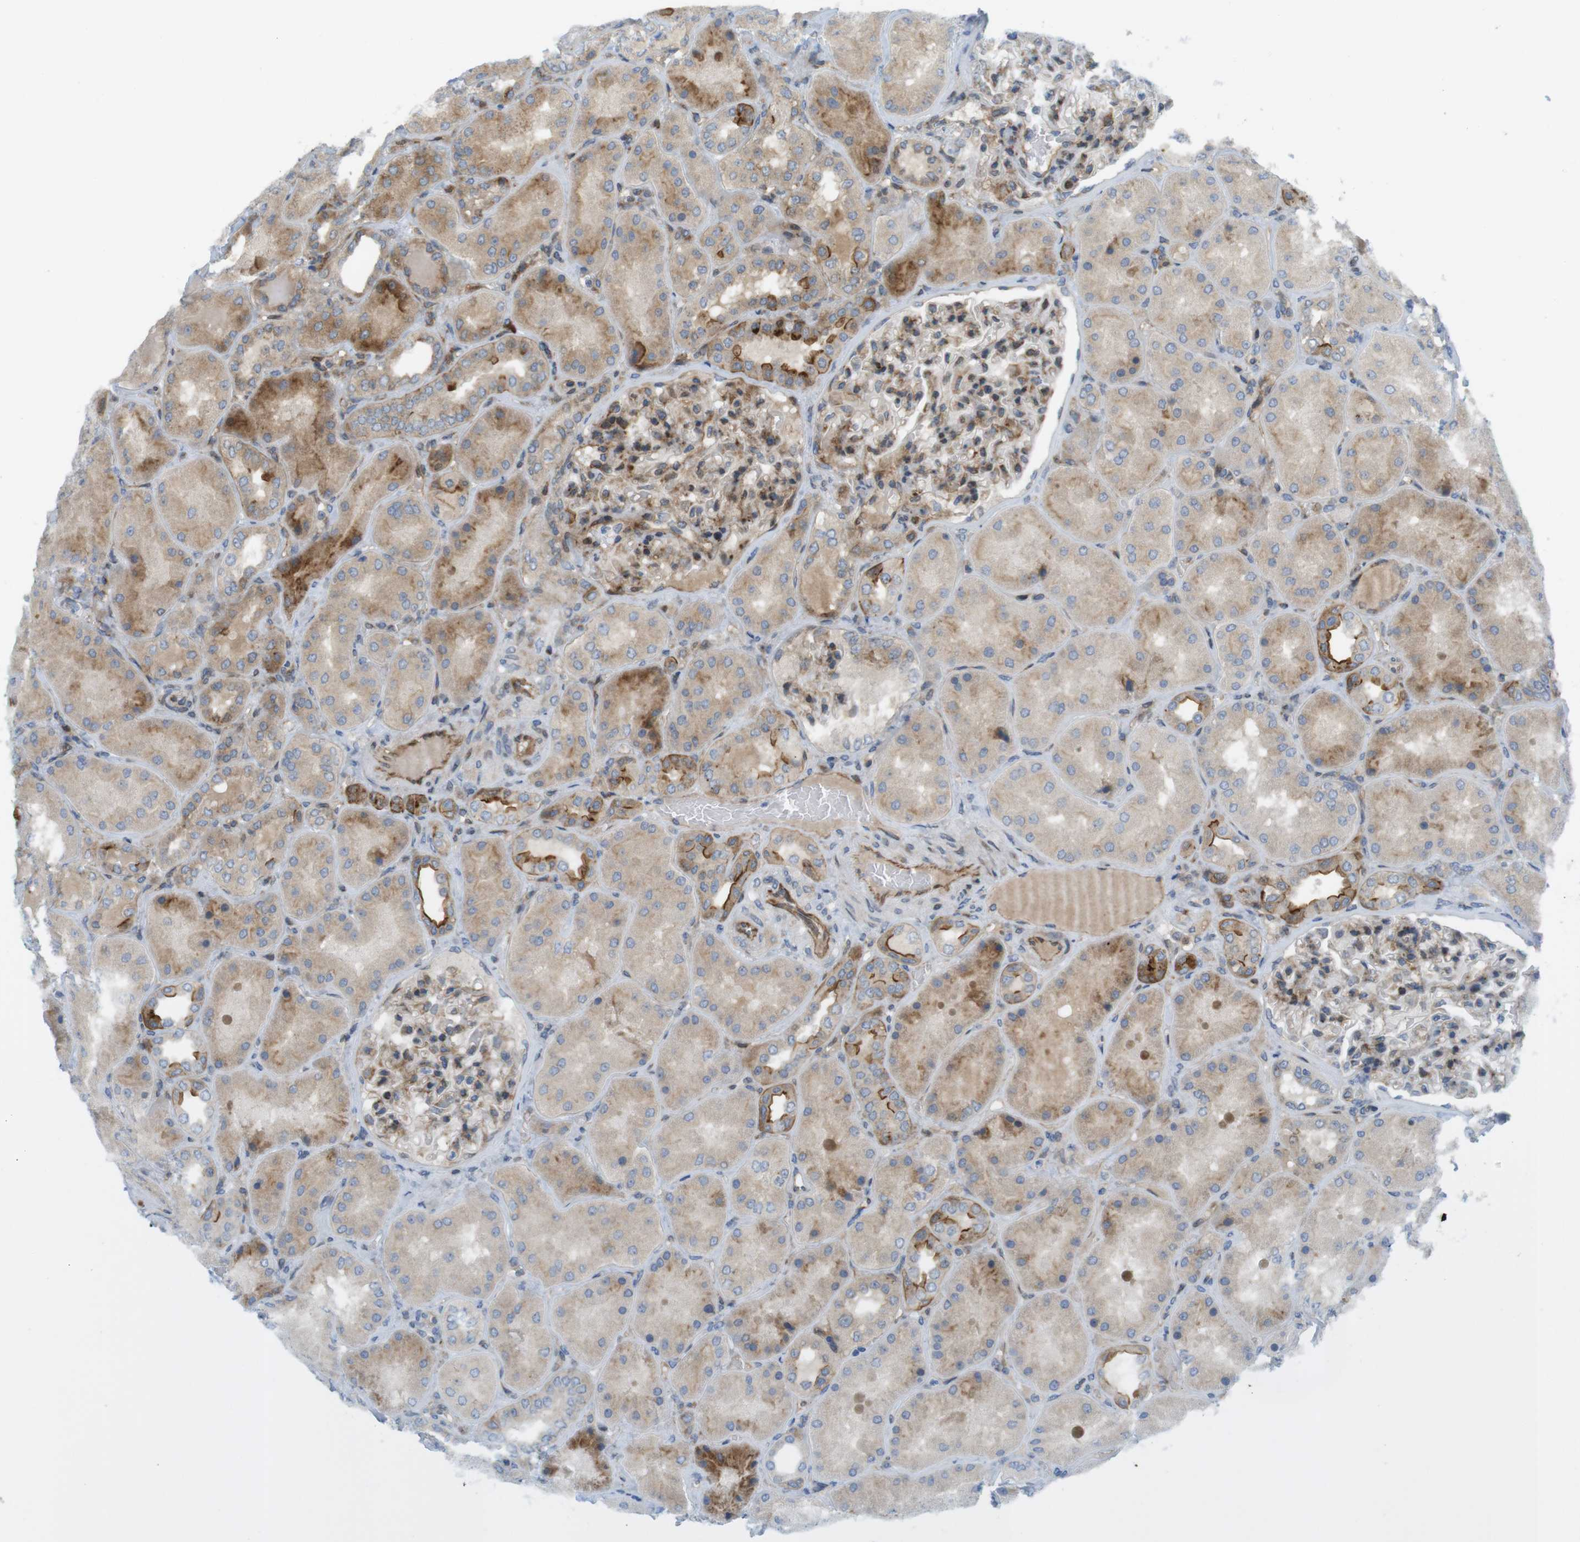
{"staining": {"intensity": "moderate", "quantity": "25%-75%", "location": "cytoplasmic/membranous"}, "tissue": "kidney", "cell_type": "Cells in glomeruli", "image_type": "normal", "snomed": [{"axis": "morphology", "description": "Normal tissue, NOS"}, {"axis": "topography", "description": "Kidney"}], "caption": "An immunohistochemistry (IHC) image of unremarkable tissue is shown. Protein staining in brown labels moderate cytoplasmic/membranous positivity in kidney within cells in glomeruli. The staining was performed using DAB, with brown indicating positive protein expression. Nuclei are stained blue with hematoxylin.", "gene": "GJC3", "patient": {"sex": "female", "age": 56}}